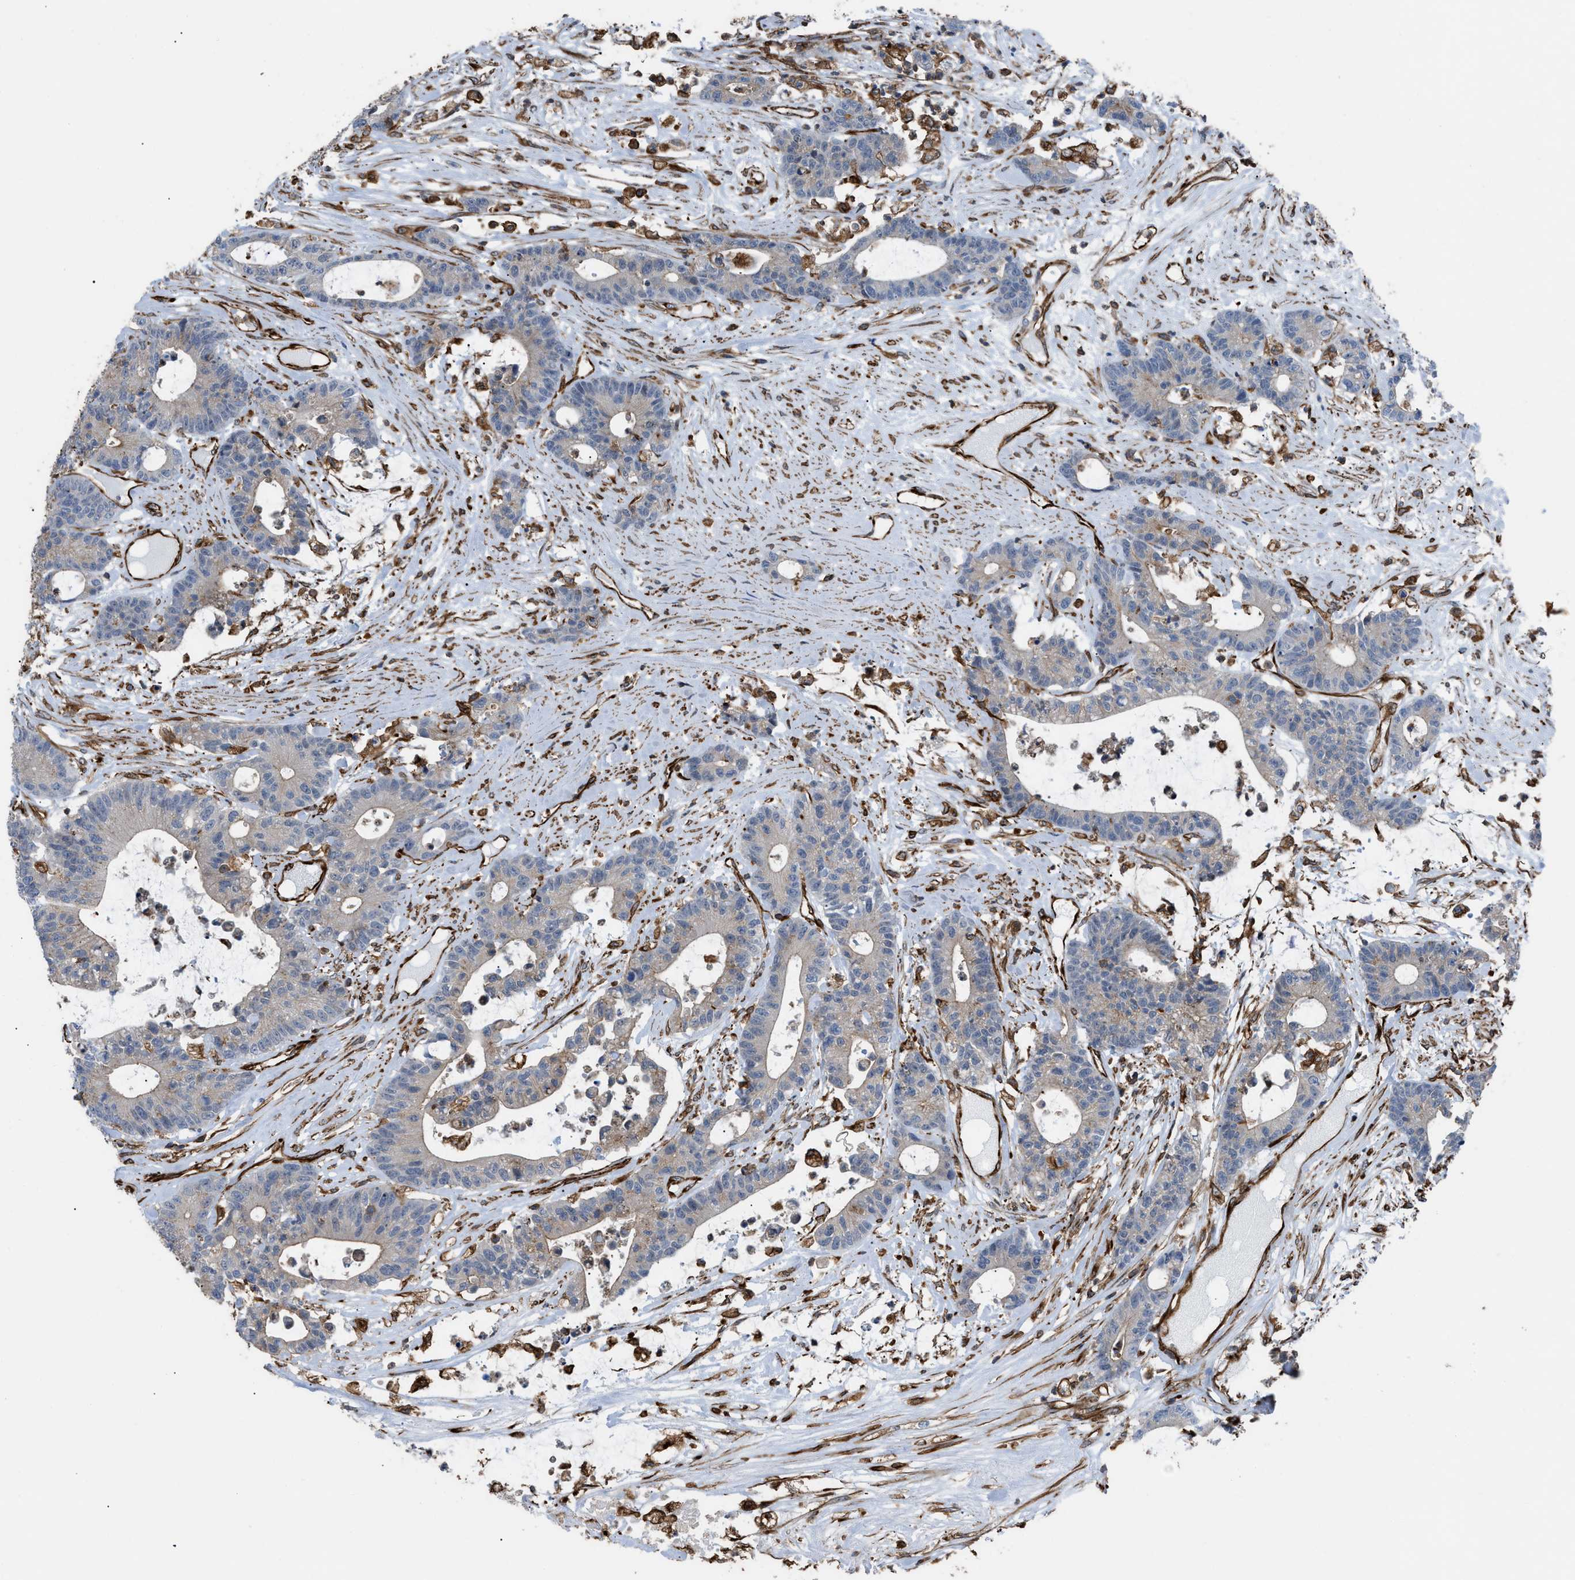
{"staining": {"intensity": "weak", "quantity": "<25%", "location": "cytoplasmic/membranous"}, "tissue": "colorectal cancer", "cell_type": "Tumor cells", "image_type": "cancer", "snomed": [{"axis": "morphology", "description": "Adenocarcinoma, NOS"}, {"axis": "topography", "description": "Colon"}], "caption": "This is an immunohistochemistry micrograph of human colorectal cancer (adenocarcinoma). There is no expression in tumor cells.", "gene": "PTPRE", "patient": {"sex": "female", "age": 84}}